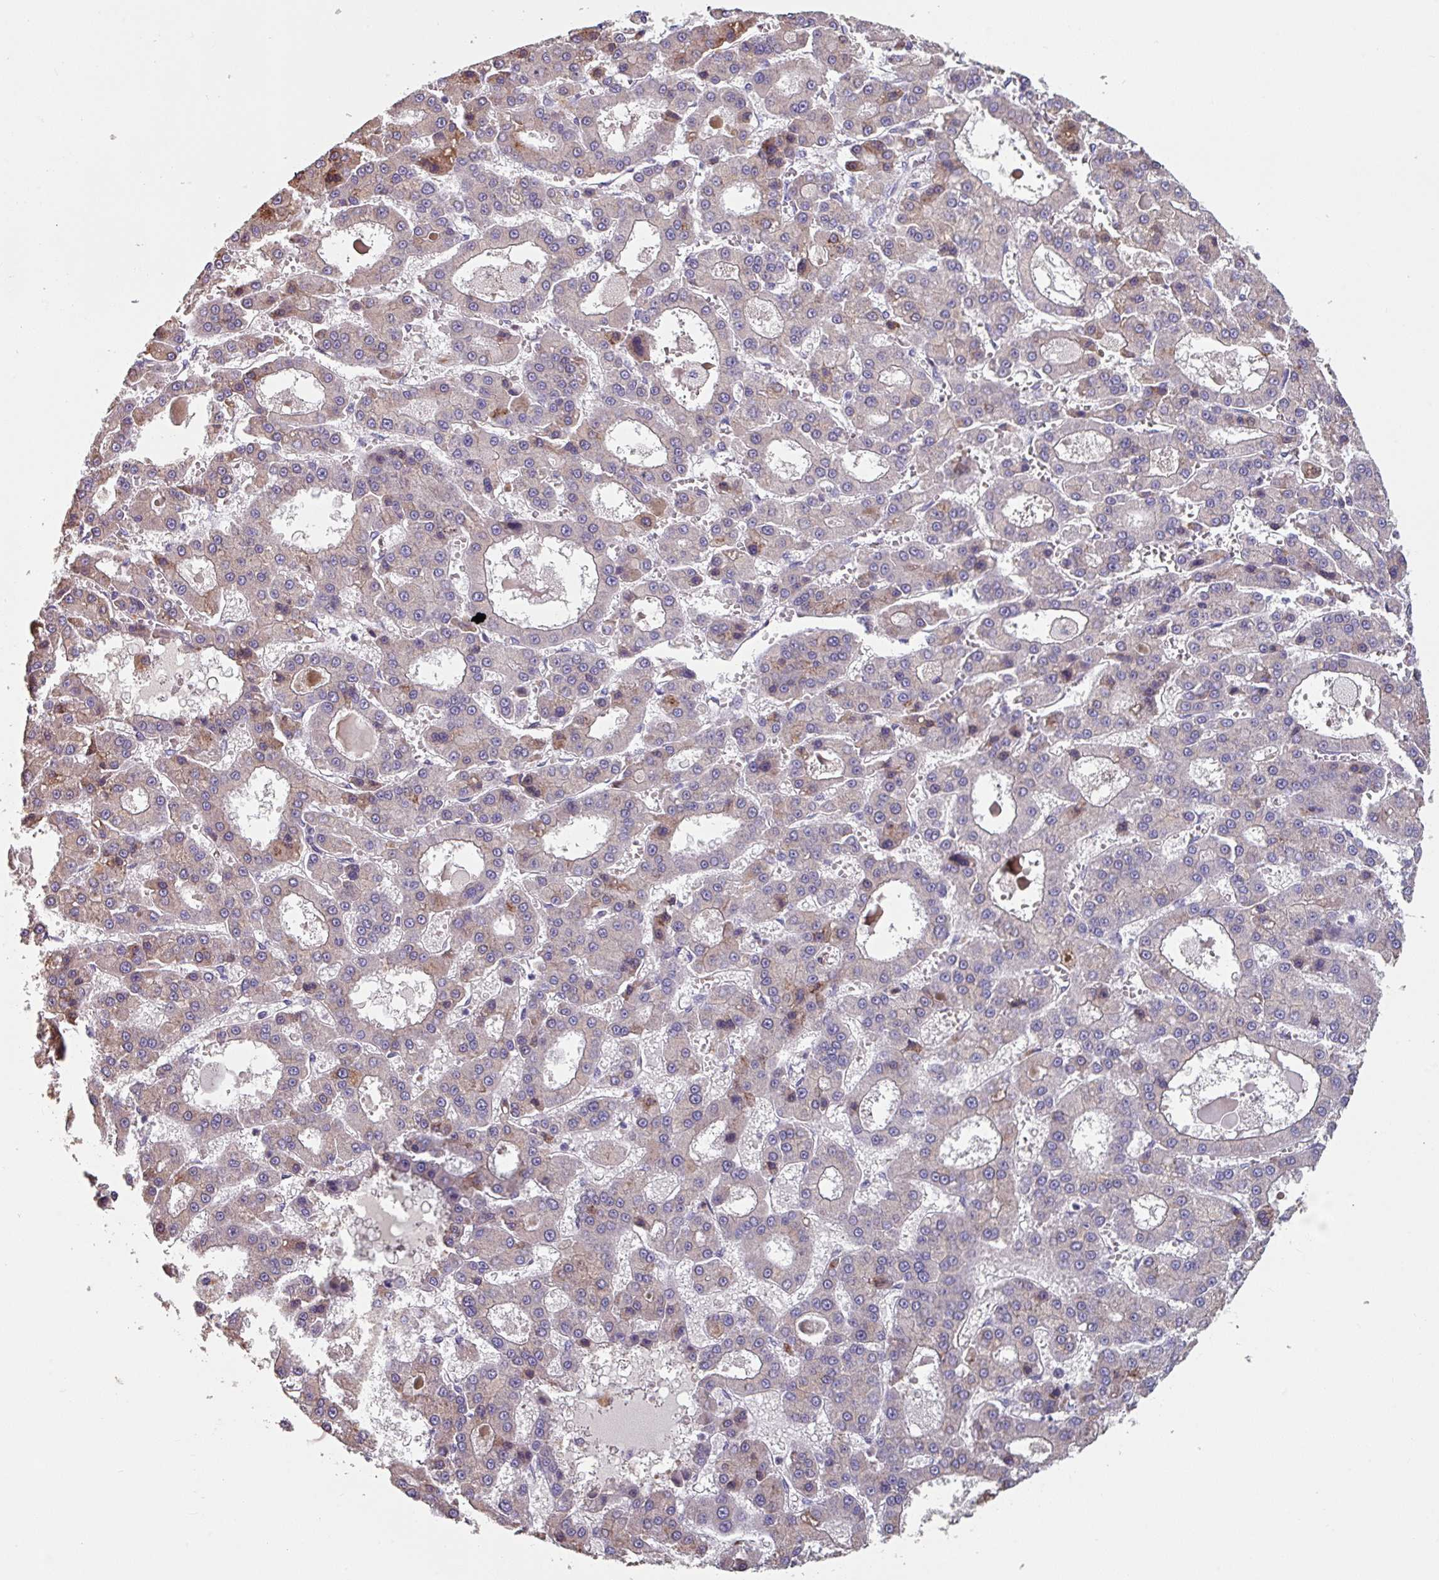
{"staining": {"intensity": "weak", "quantity": "<25%", "location": "cytoplasmic/membranous"}, "tissue": "liver cancer", "cell_type": "Tumor cells", "image_type": "cancer", "snomed": [{"axis": "morphology", "description": "Carcinoma, Hepatocellular, NOS"}, {"axis": "topography", "description": "Liver"}], "caption": "Human hepatocellular carcinoma (liver) stained for a protein using immunohistochemistry exhibits no staining in tumor cells.", "gene": "TMEM132A", "patient": {"sex": "male", "age": 70}}